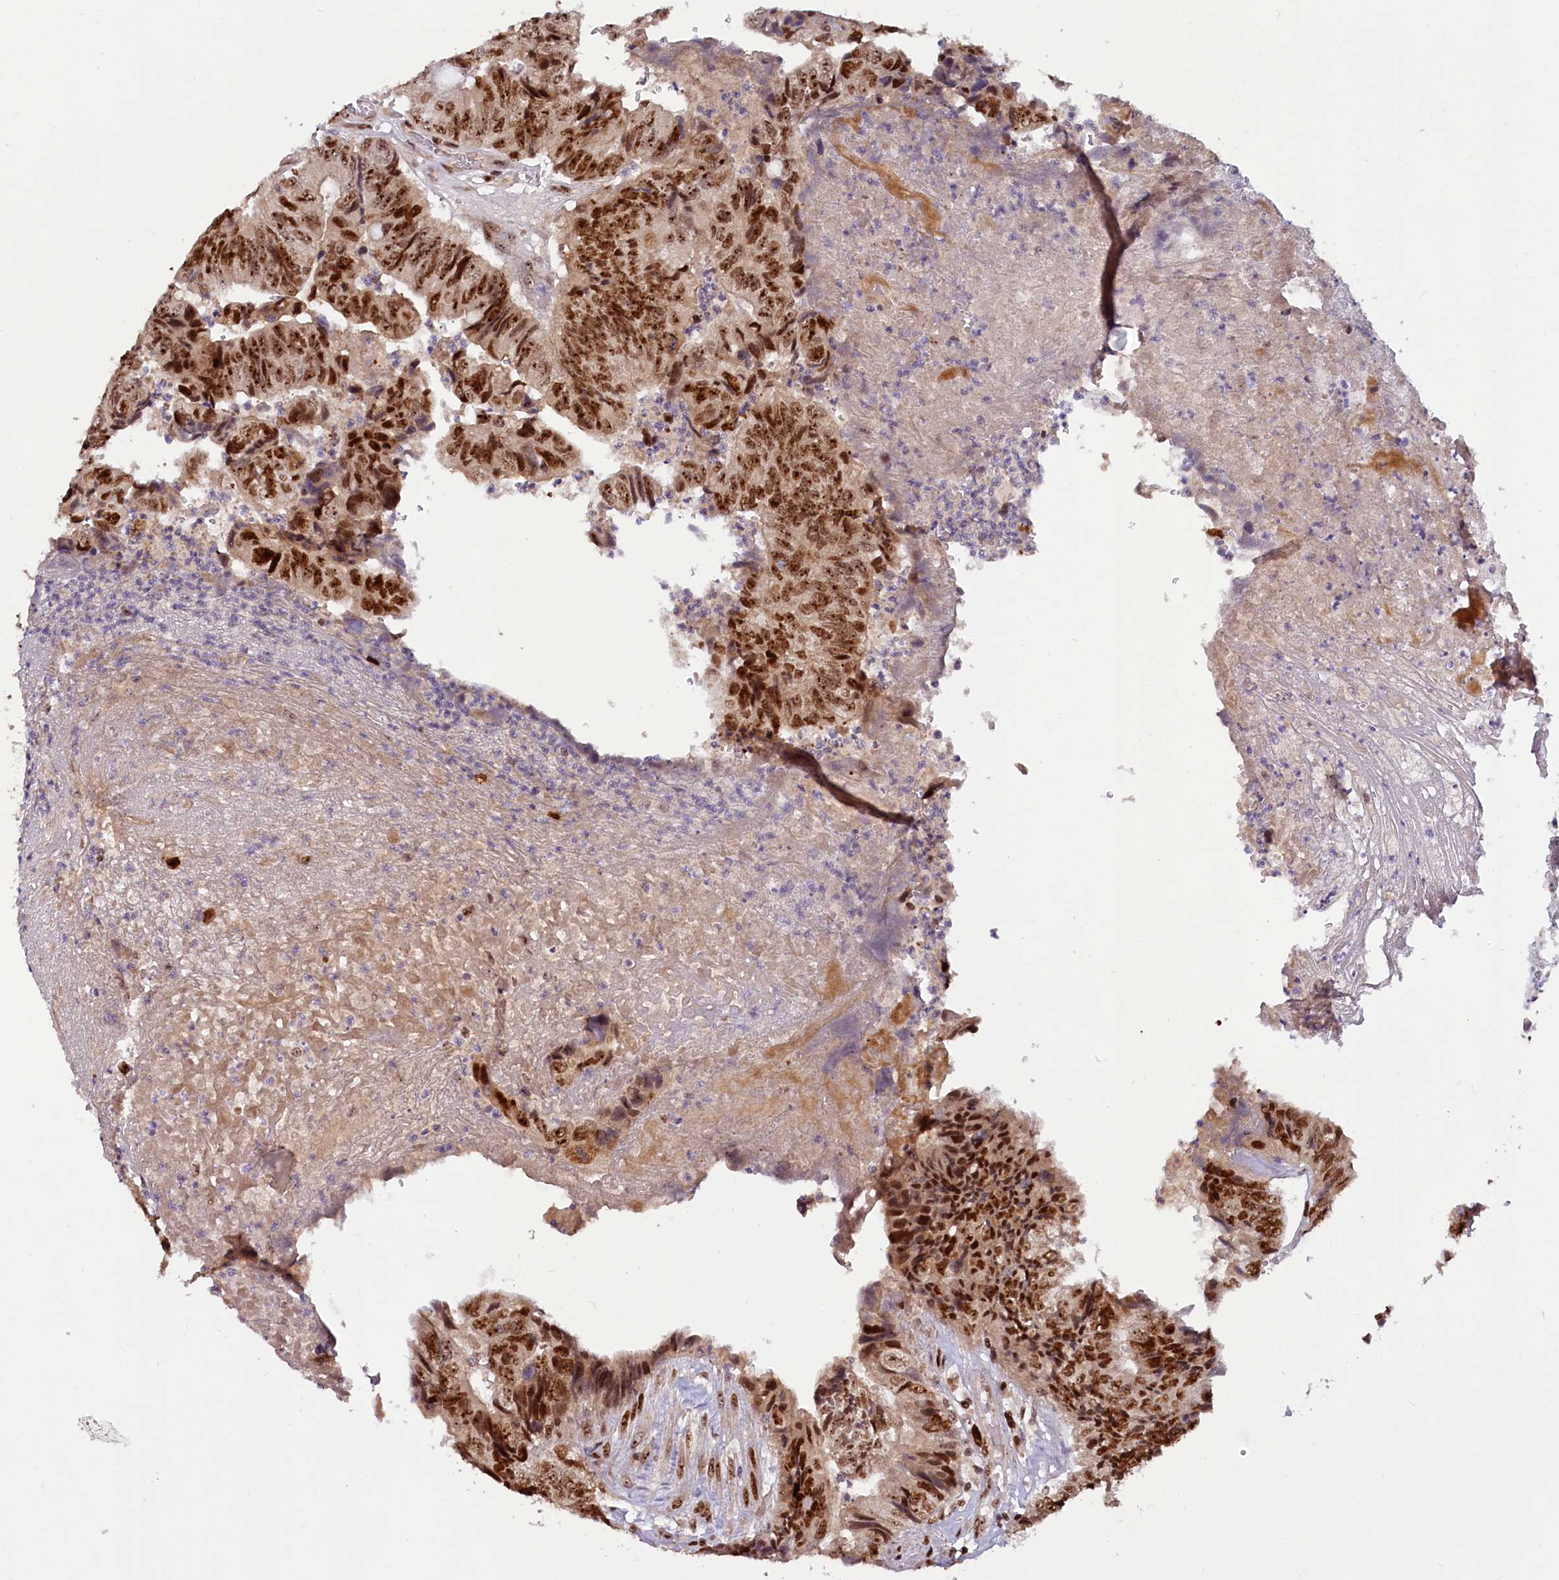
{"staining": {"intensity": "strong", "quantity": ">75%", "location": "nuclear"}, "tissue": "colorectal cancer", "cell_type": "Tumor cells", "image_type": "cancer", "snomed": [{"axis": "morphology", "description": "Adenocarcinoma, NOS"}, {"axis": "topography", "description": "Colon"}], "caption": "The micrograph displays immunohistochemical staining of adenocarcinoma (colorectal). There is strong nuclear staining is present in approximately >75% of tumor cells. (DAB (3,3'-diaminobenzidine) IHC with brightfield microscopy, high magnification).", "gene": "TCOF1", "patient": {"sex": "female", "age": 67}}